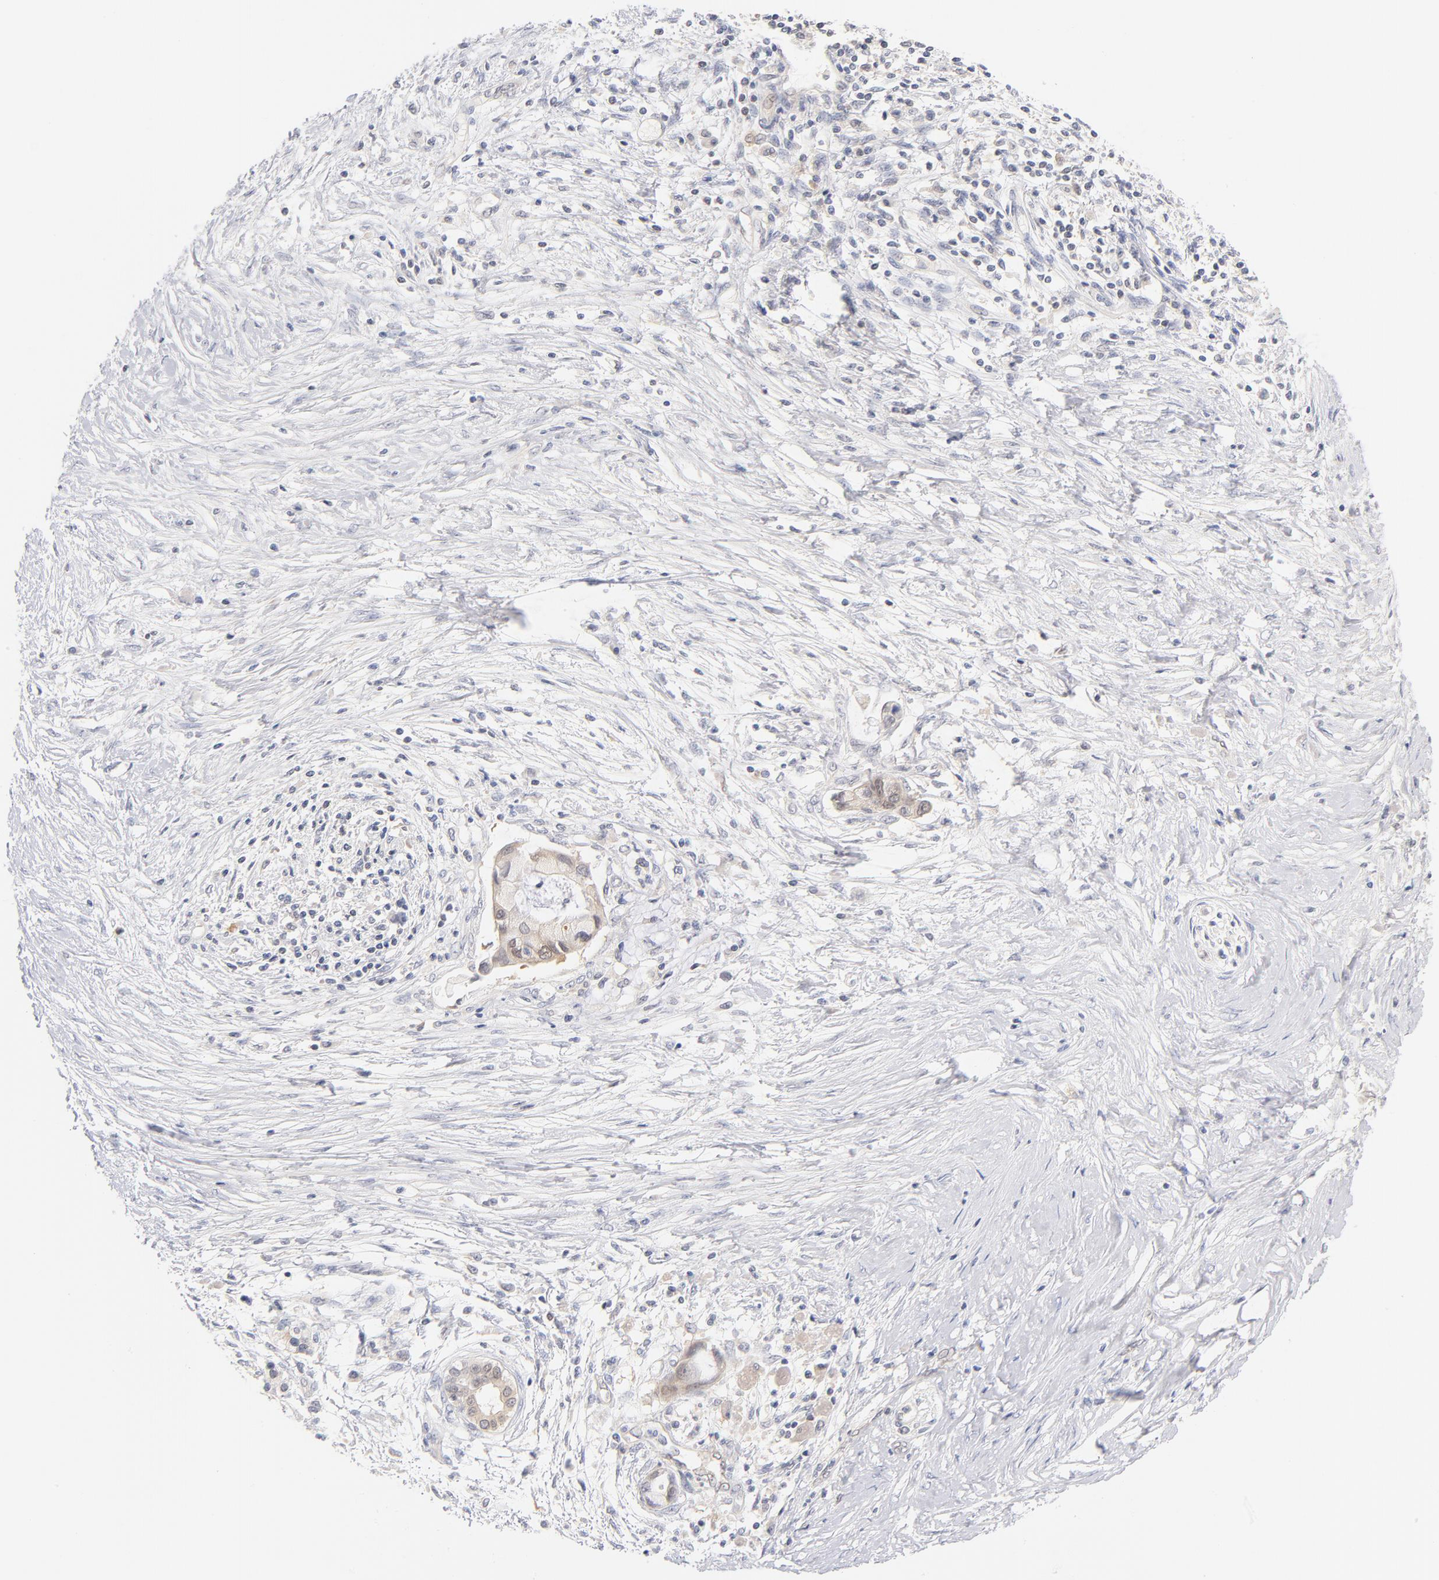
{"staining": {"intensity": "weak", "quantity": "25%-75%", "location": "cytoplasmic/membranous"}, "tissue": "pancreatic cancer", "cell_type": "Tumor cells", "image_type": "cancer", "snomed": [{"axis": "morphology", "description": "Adenocarcinoma, NOS"}, {"axis": "topography", "description": "Pancreas"}], "caption": "Pancreatic adenocarcinoma stained with a protein marker exhibits weak staining in tumor cells.", "gene": "CASP6", "patient": {"sex": "female", "age": 59}}